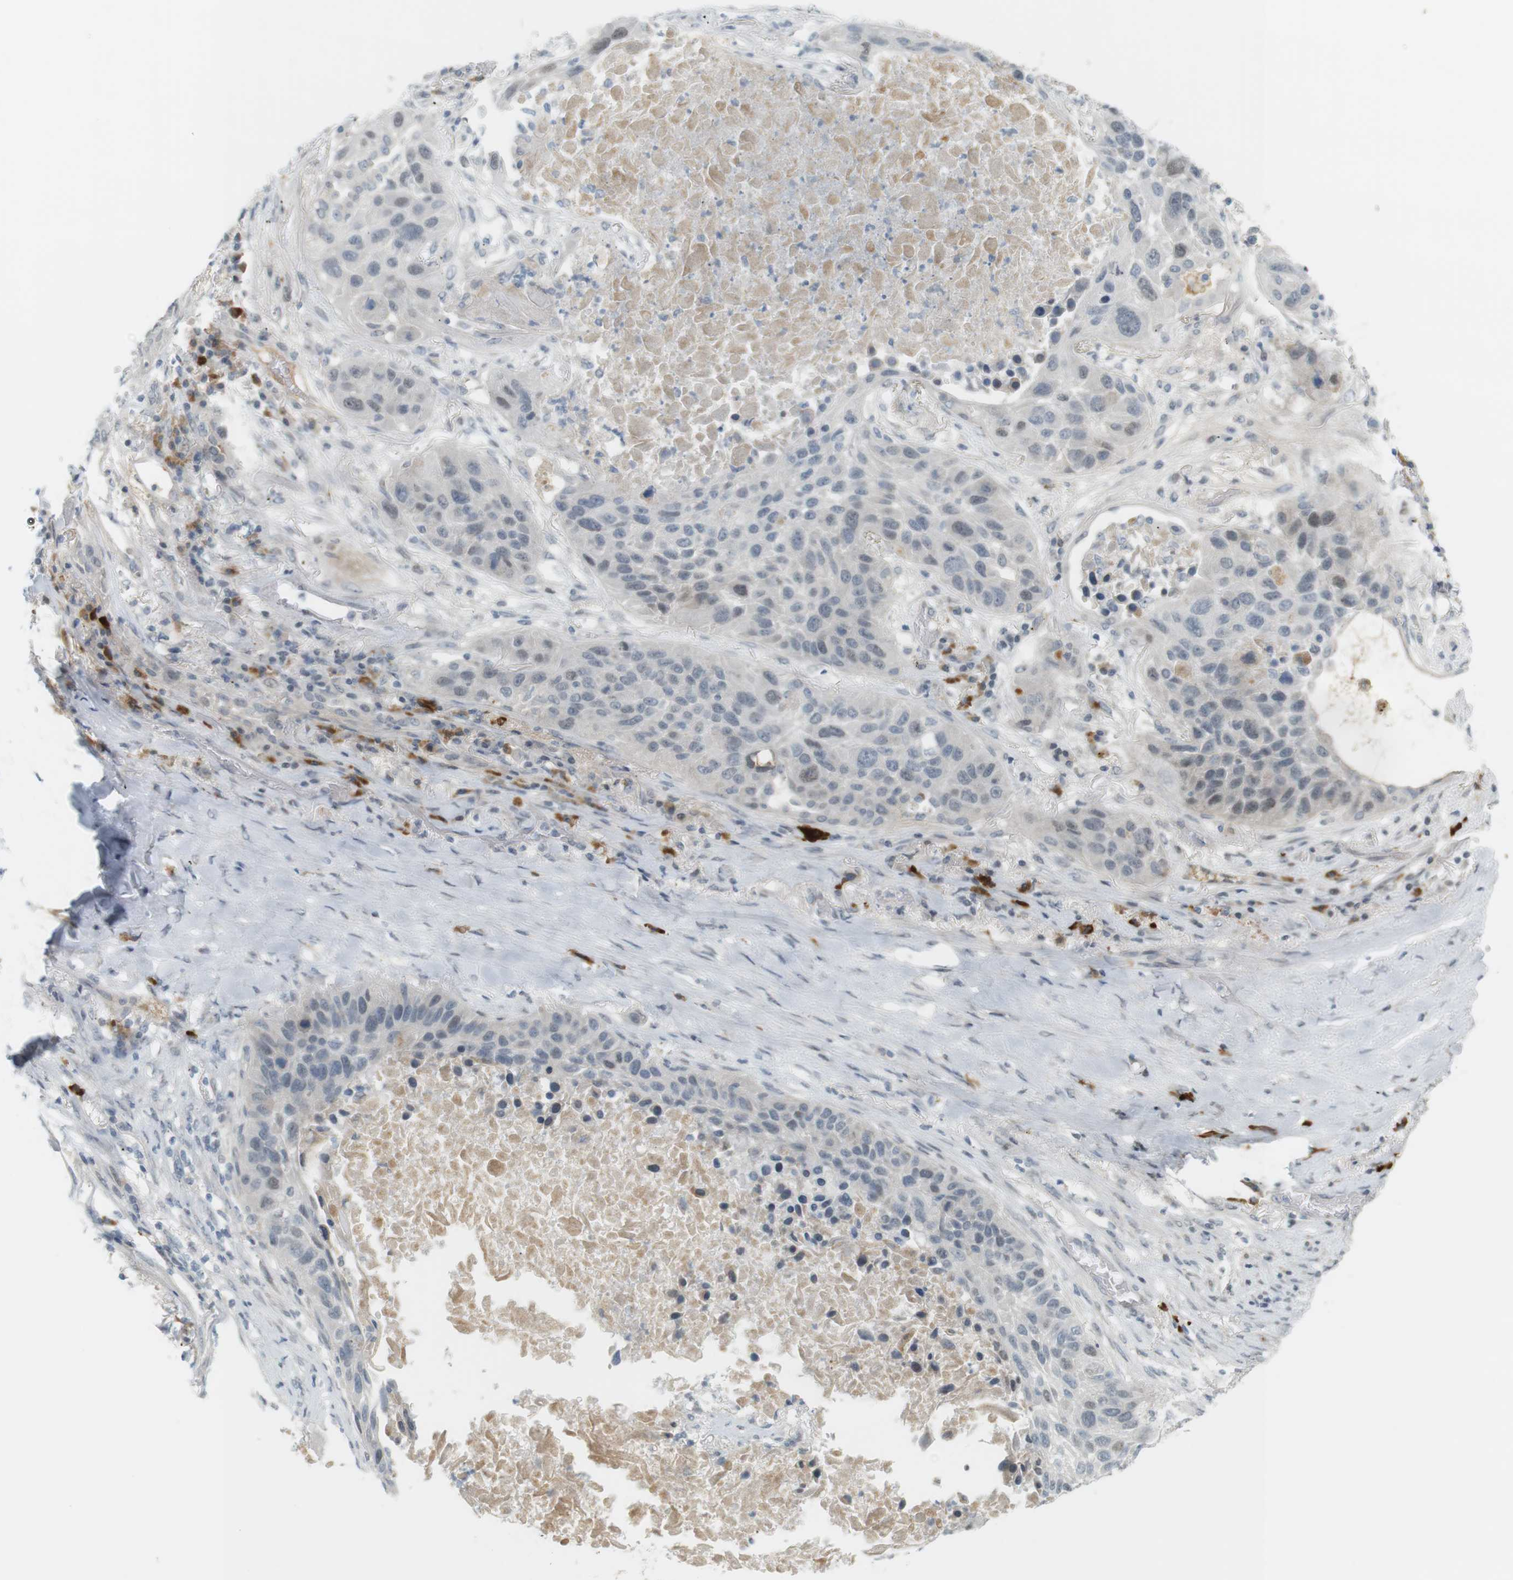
{"staining": {"intensity": "weak", "quantity": "<25%", "location": "nuclear"}, "tissue": "lung cancer", "cell_type": "Tumor cells", "image_type": "cancer", "snomed": [{"axis": "morphology", "description": "Squamous cell carcinoma, NOS"}, {"axis": "topography", "description": "Lung"}], "caption": "Lung squamous cell carcinoma was stained to show a protein in brown. There is no significant positivity in tumor cells. (Stains: DAB (3,3'-diaminobenzidine) IHC with hematoxylin counter stain, Microscopy: brightfield microscopy at high magnification).", "gene": "DMC1", "patient": {"sex": "male", "age": 57}}